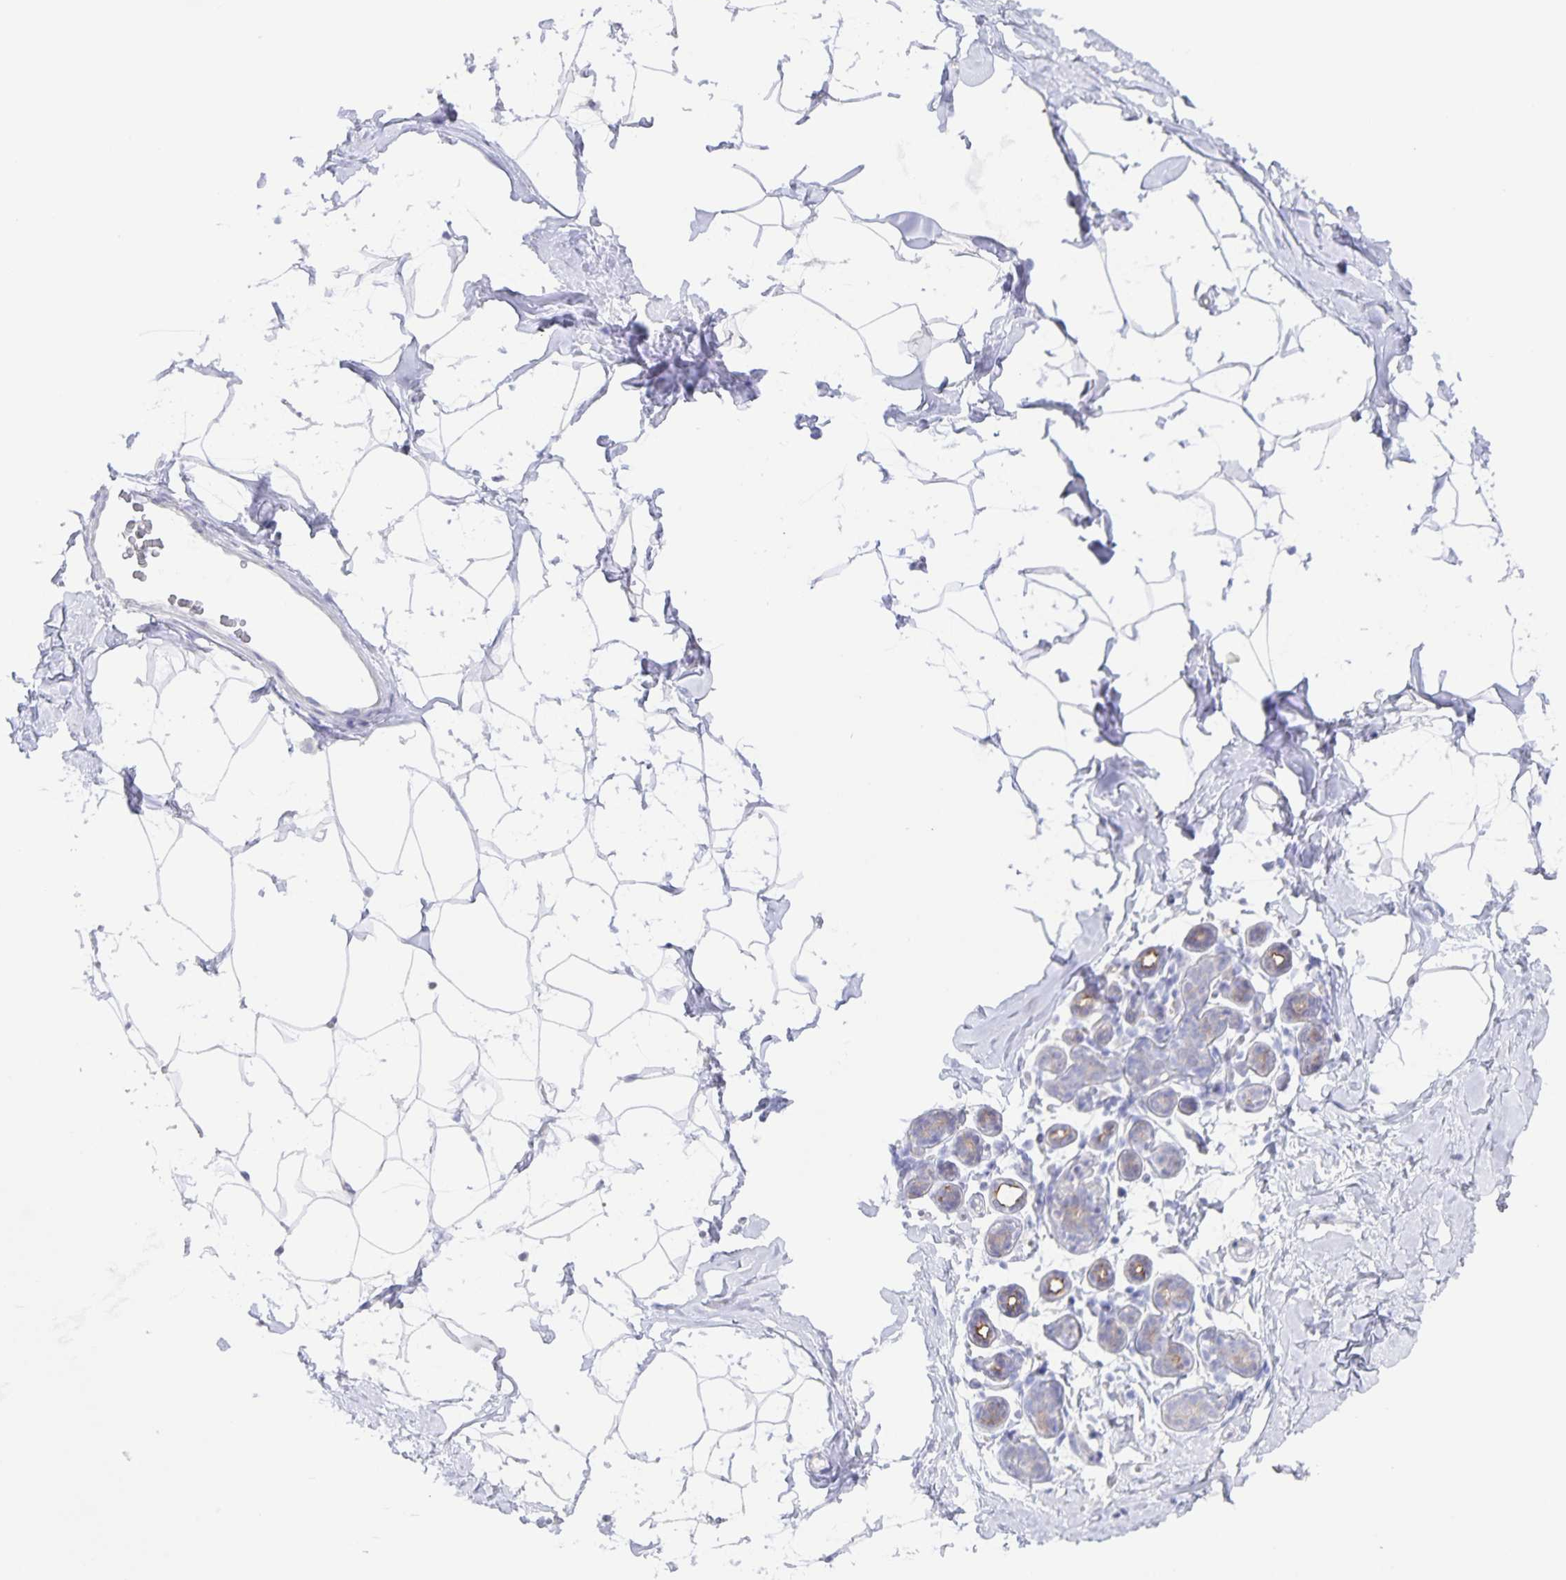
{"staining": {"intensity": "negative", "quantity": "none", "location": "none"}, "tissue": "breast", "cell_type": "Adipocytes", "image_type": "normal", "snomed": [{"axis": "morphology", "description": "Normal tissue, NOS"}, {"axis": "topography", "description": "Breast"}], "caption": "An IHC photomicrograph of normal breast is shown. There is no staining in adipocytes of breast. (Brightfield microscopy of DAB (3,3'-diaminobenzidine) immunohistochemistry (IHC) at high magnification).", "gene": "AQP4", "patient": {"sex": "female", "age": 32}}